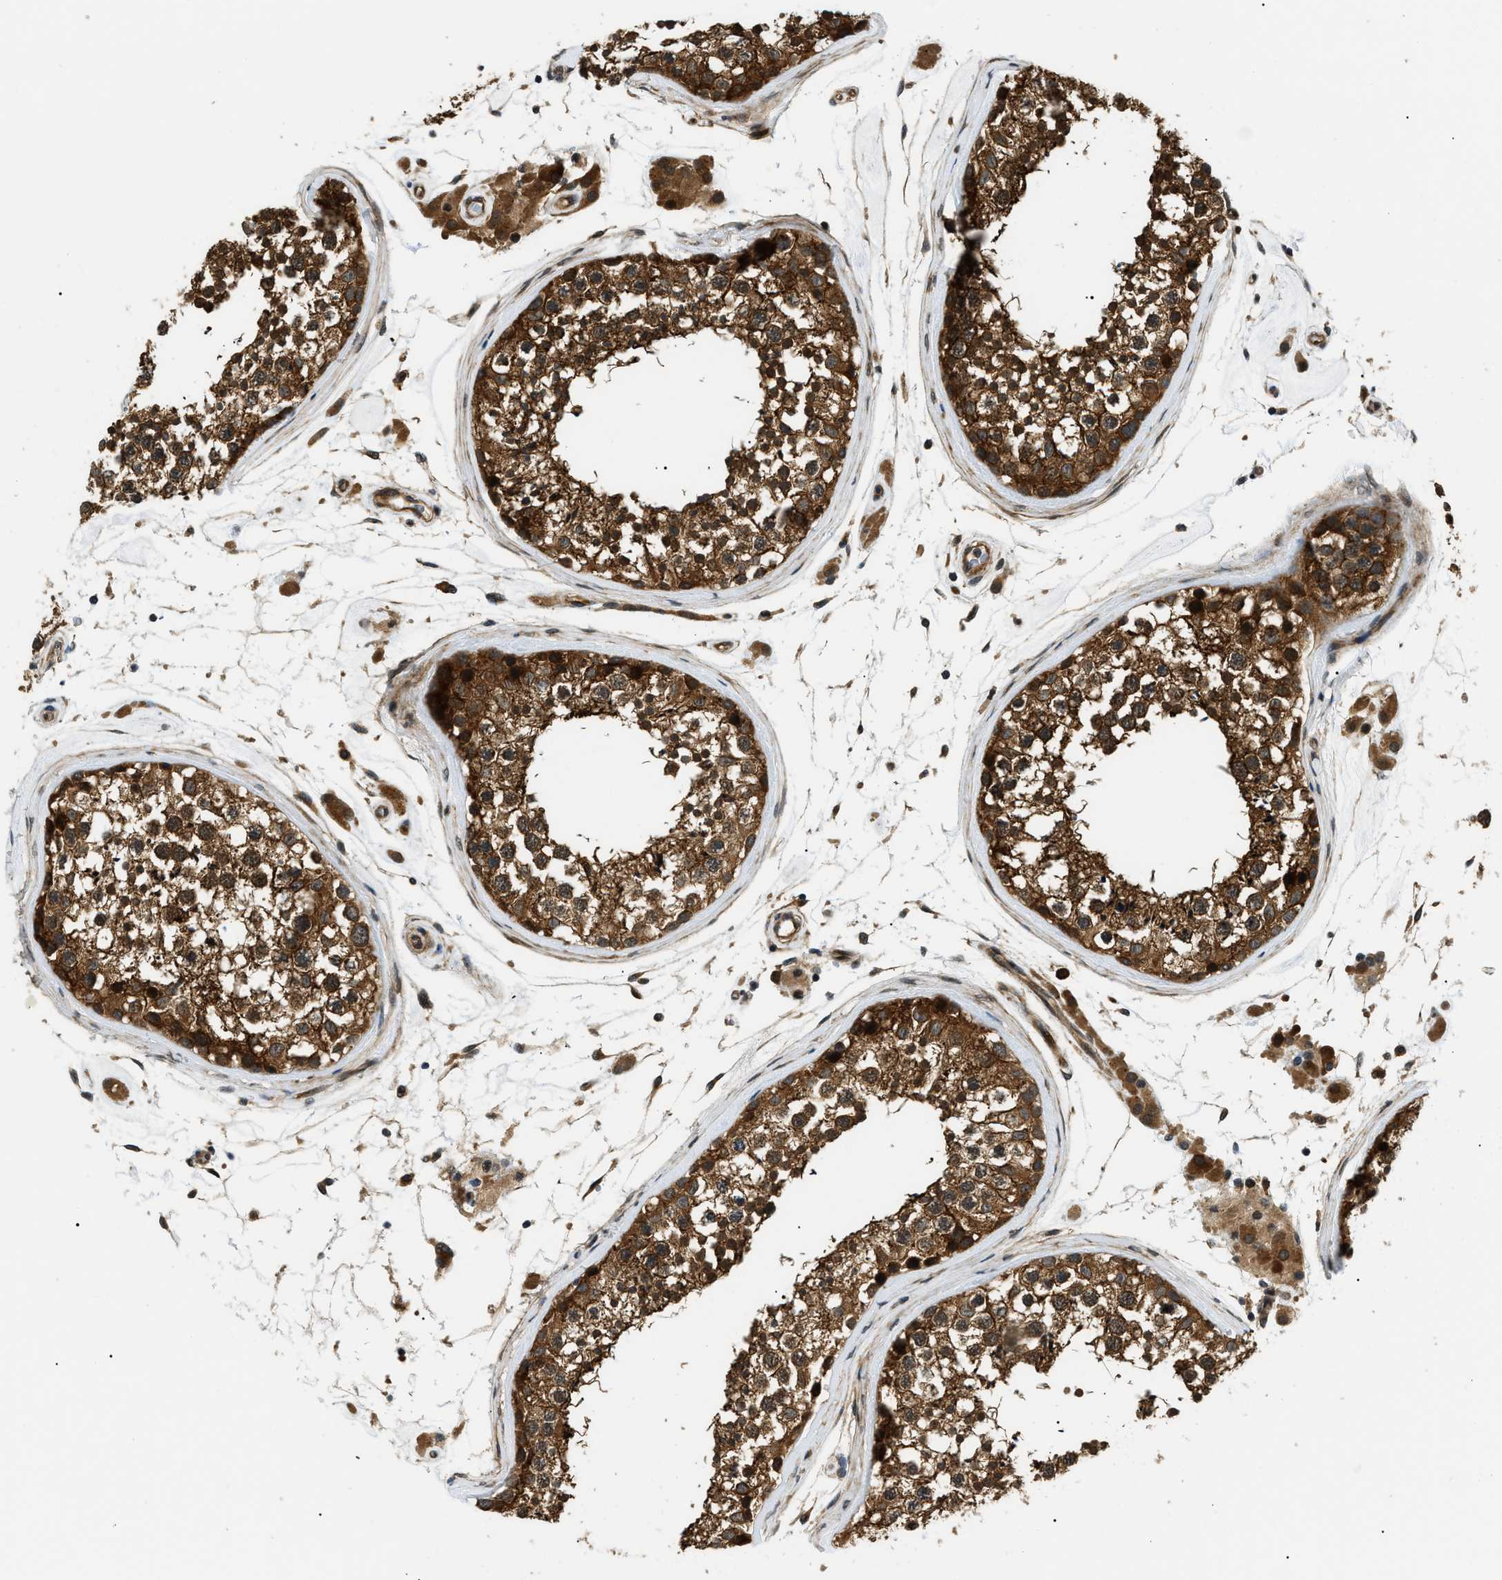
{"staining": {"intensity": "strong", "quantity": ">75%", "location": "cytoplasmic/membranous"}, "tissue": "testis", "cell_type": "Cells in seminiferous ducts", "image_type": "normal", "snomed": [{"axis": "morphology", "description": "Normal tissue, NOS"}, {"axis": "topography", "description": "Testis"}], "caption": "The image shows staining of benign testis, revealing strong cytoplasmic/membranous protein staining (brown color) within cells in seminiferous ducts. (DAB = brown stain, brightfield microscopy at high magnification).", "gene": "ATP6AP1", "patient": {"sex": "male", "age": 46}}